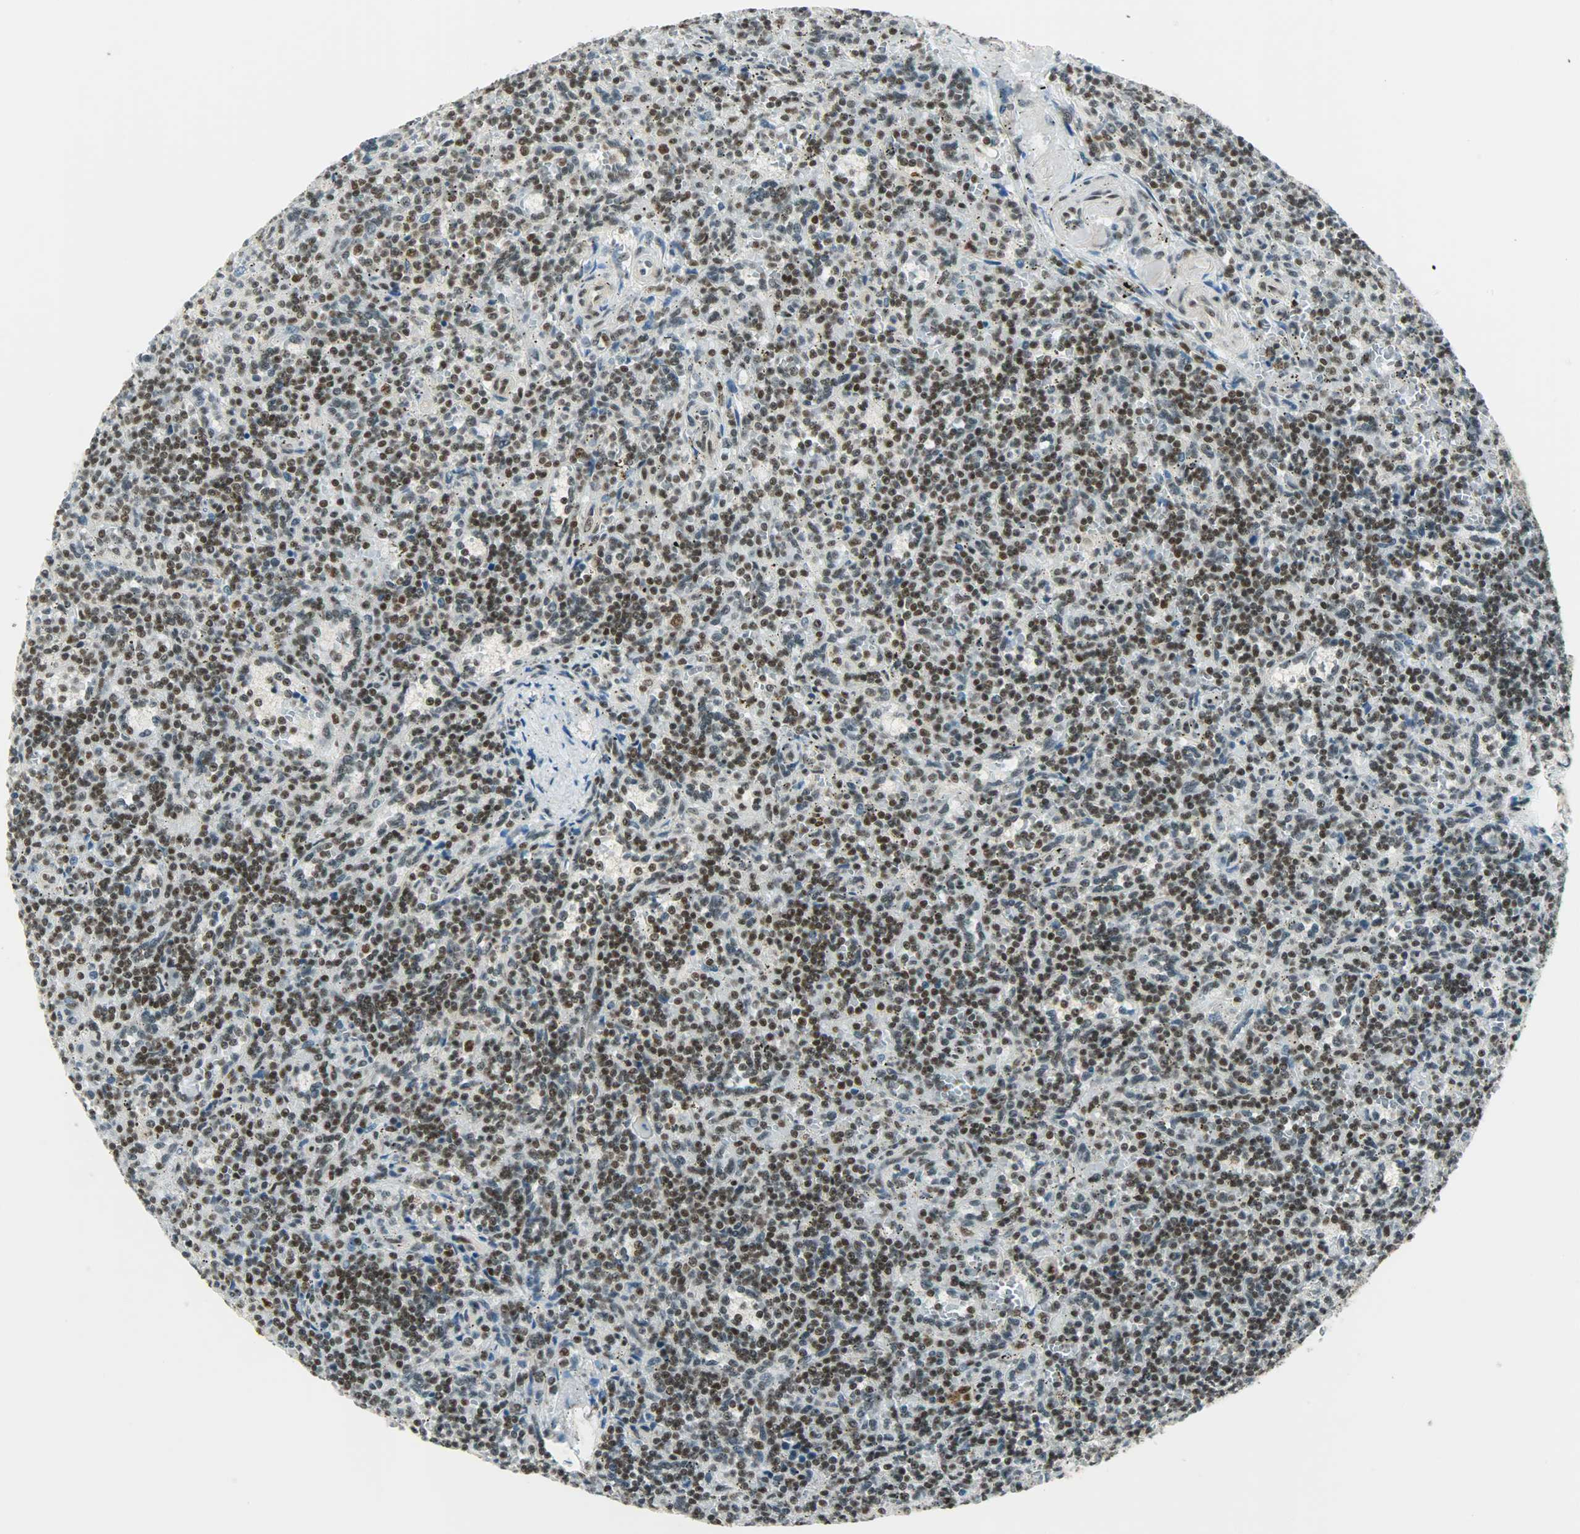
{"staining": {"intensity": "strong", "quantity": ">75%", "location": "nuclear"}, "tissue": "lymphoma", "cell_type": "Tumor cells", "image_type": "cancer", "snomed": [{"axis": "morphology", "description": "Malignant lymphoma, non-Hodgkin's type, Low grade"}, {"axis": "topography", "description": "Spleen"}], "caption": "Immunohistochemical staining of lymphoma demonstrates high levels of strong nuclear protein expression in approximately >75% of tumor cells.", "gene": "SUGP1", "patient": {"sex": "male", "age": 73}}